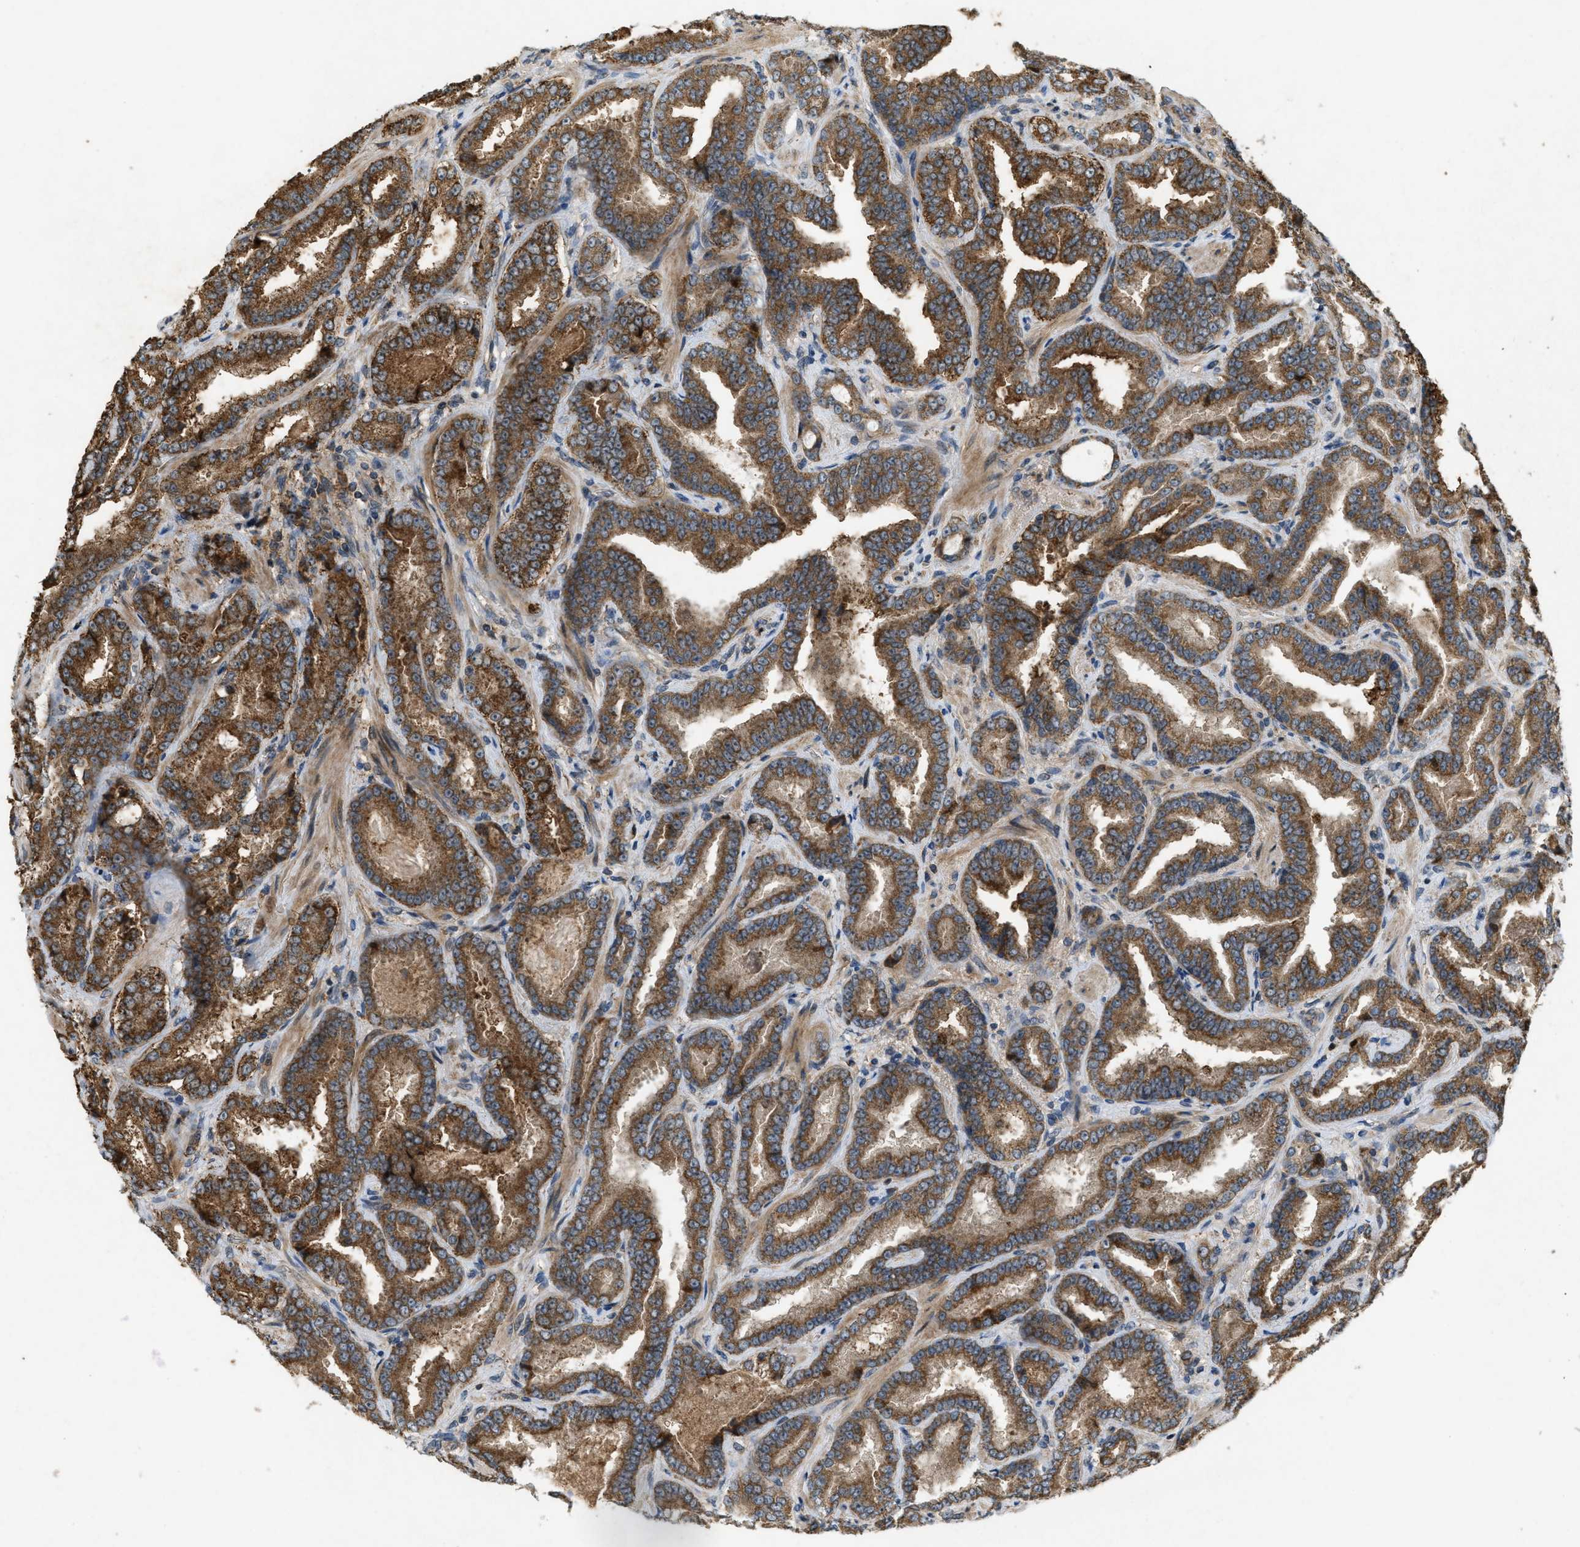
{"staining": {"intensity": "moderate", "quantity": ">75%", "location": "cytoplasmic/membranous"}, "tissue": "prostate cancer", "cell_type": "Tumor cells", "image_type": "cancer", "snomed": [{"axis": "morphology", "description": "Adenocarcinoma, Low grade"}, {"axis": "topography", "description": "Prostate"}], "caption": "Human prostate cancer (low-grade adenocarcinoma) stained for a protein (brown) shows moderate cytoplasmic/membranous positive staining in about >75% of tumor cells.", "gene": "PPP1R15A", "patient": {"sex": "male", "age": 60}}